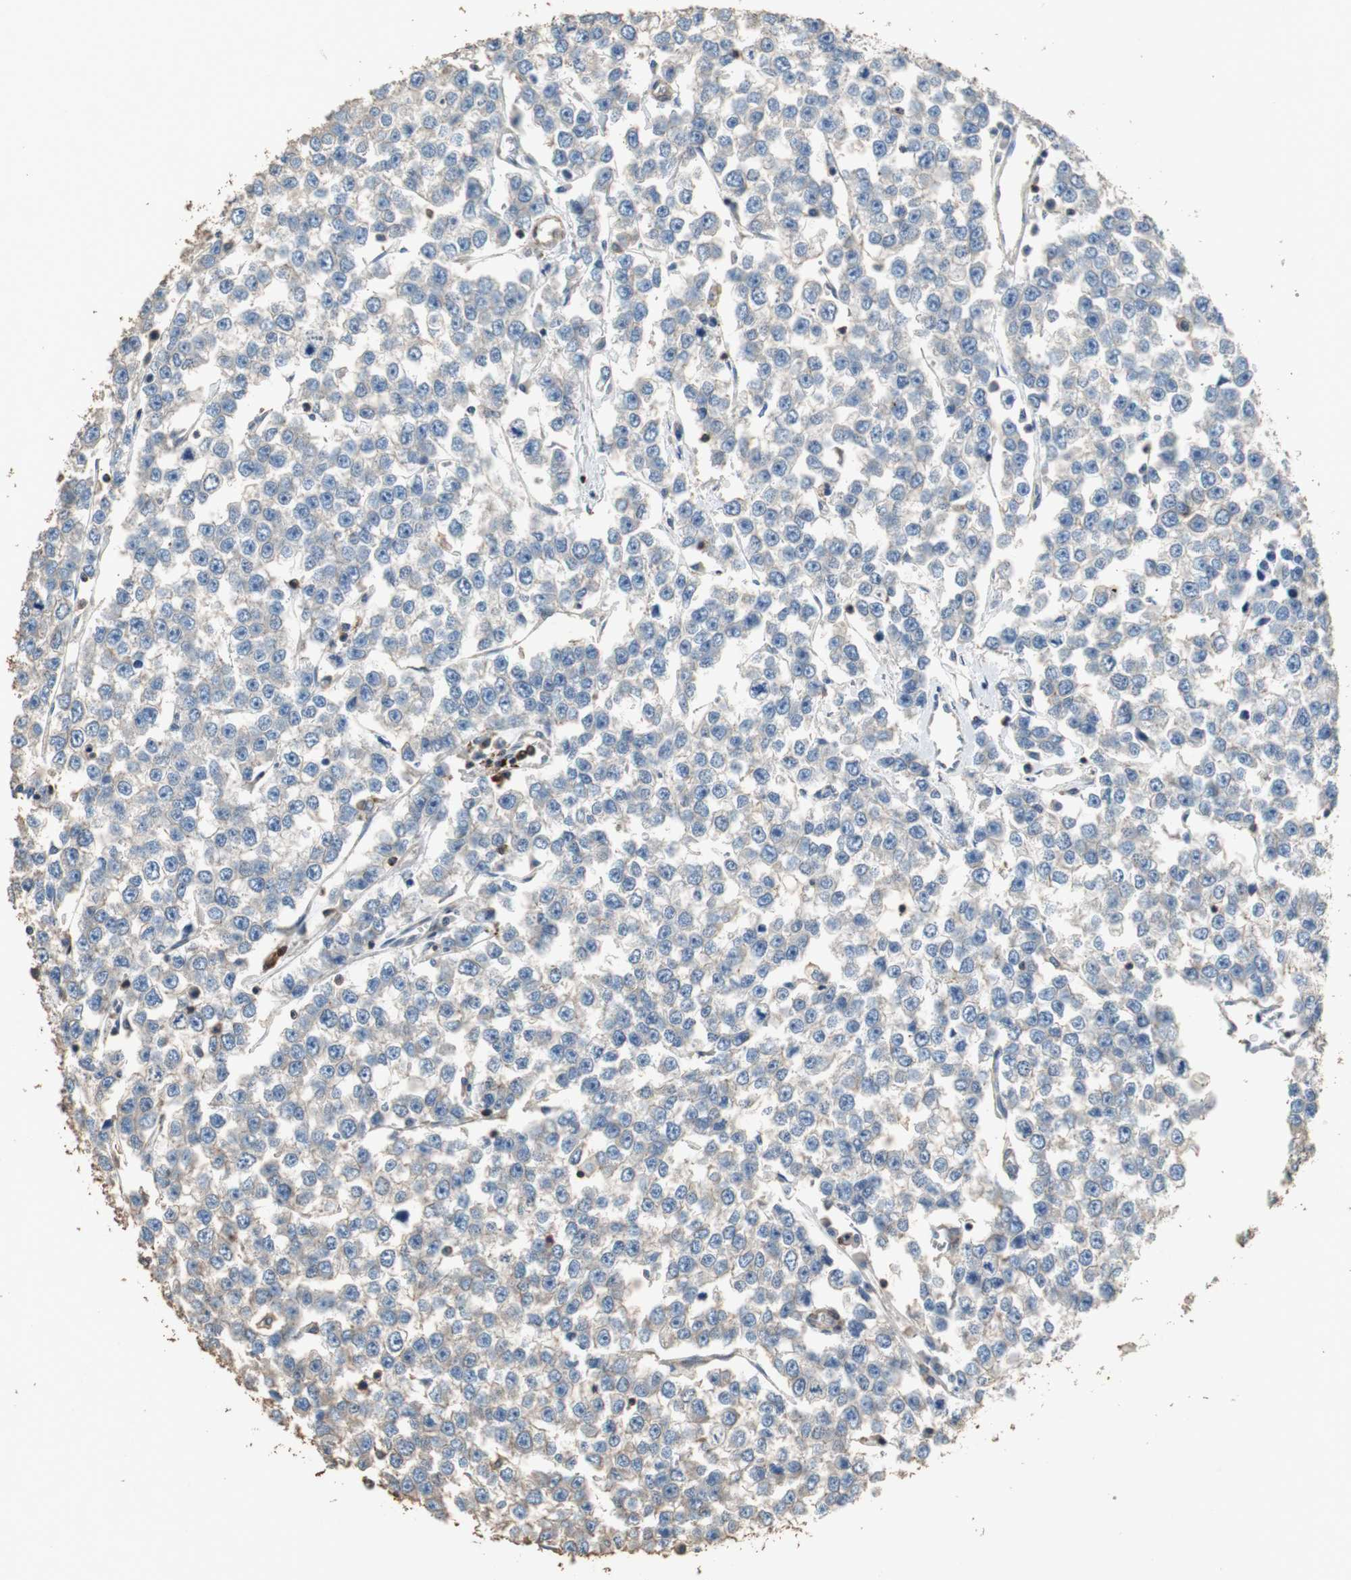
{"staining": {"intensity": "weak", "quantity": ">75%", "location": "cytoplasmic/membranous"}, "tissue": "testis cancer", "cell_type": "Tumor cells", "image_type": "cancer", "snomed": [{"axis": "morphology", "description": "Seminoma, NOS"}, {"axis": "morphology", "description": "Carcinoma, Embryonal, NOS"}, {"axis": "topography", "description": "Testis"}], "caption": "Testis cancer (embryonal carcinoma) was stained to show a protein in brown. There is low levels of weak cytoplasmic/membranous positivity in about >75% of tumor cells.", "gene": "PRKRA", "patient": {"sex": "male", "age": 52}}